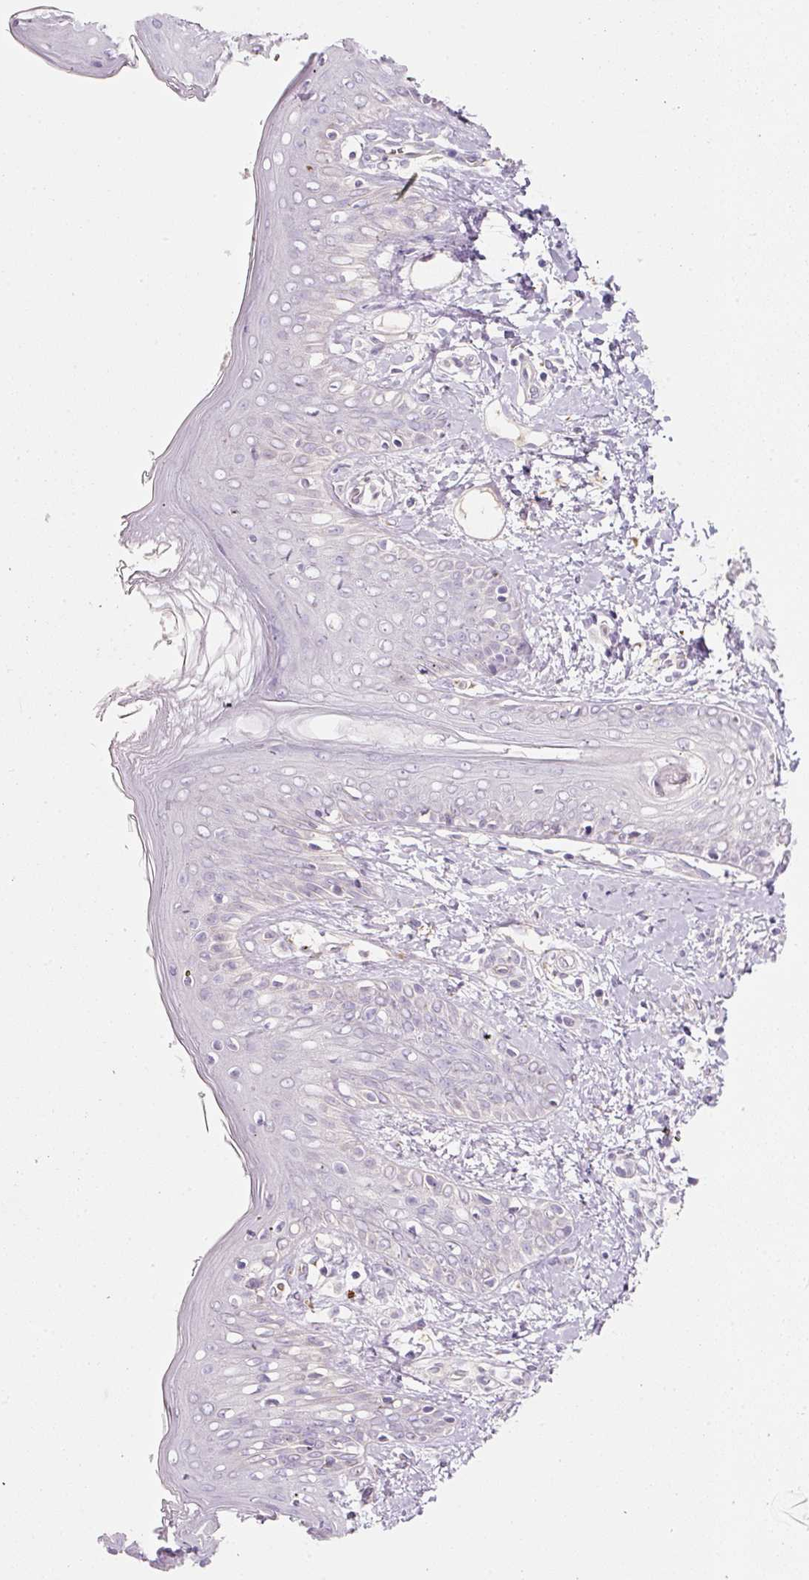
{"staining": {"intensity": "weak", "quantity": "<25%", "location": "cytoplasmic/membranous"}, "tissue": "skin", "cell_type": "Fibroblasts", "image_type": "normal", "snomed": [{"axis": "morphology", "description": "Normal tissue, NOS"}, {"axis": "topography", "description": "Skin"}], "caption": "Histopathology image shows no significant protein staining in fibroblasts of normal skin.", "gene": "NBPF11", "patient": {"sex": "male", "age": 16}}